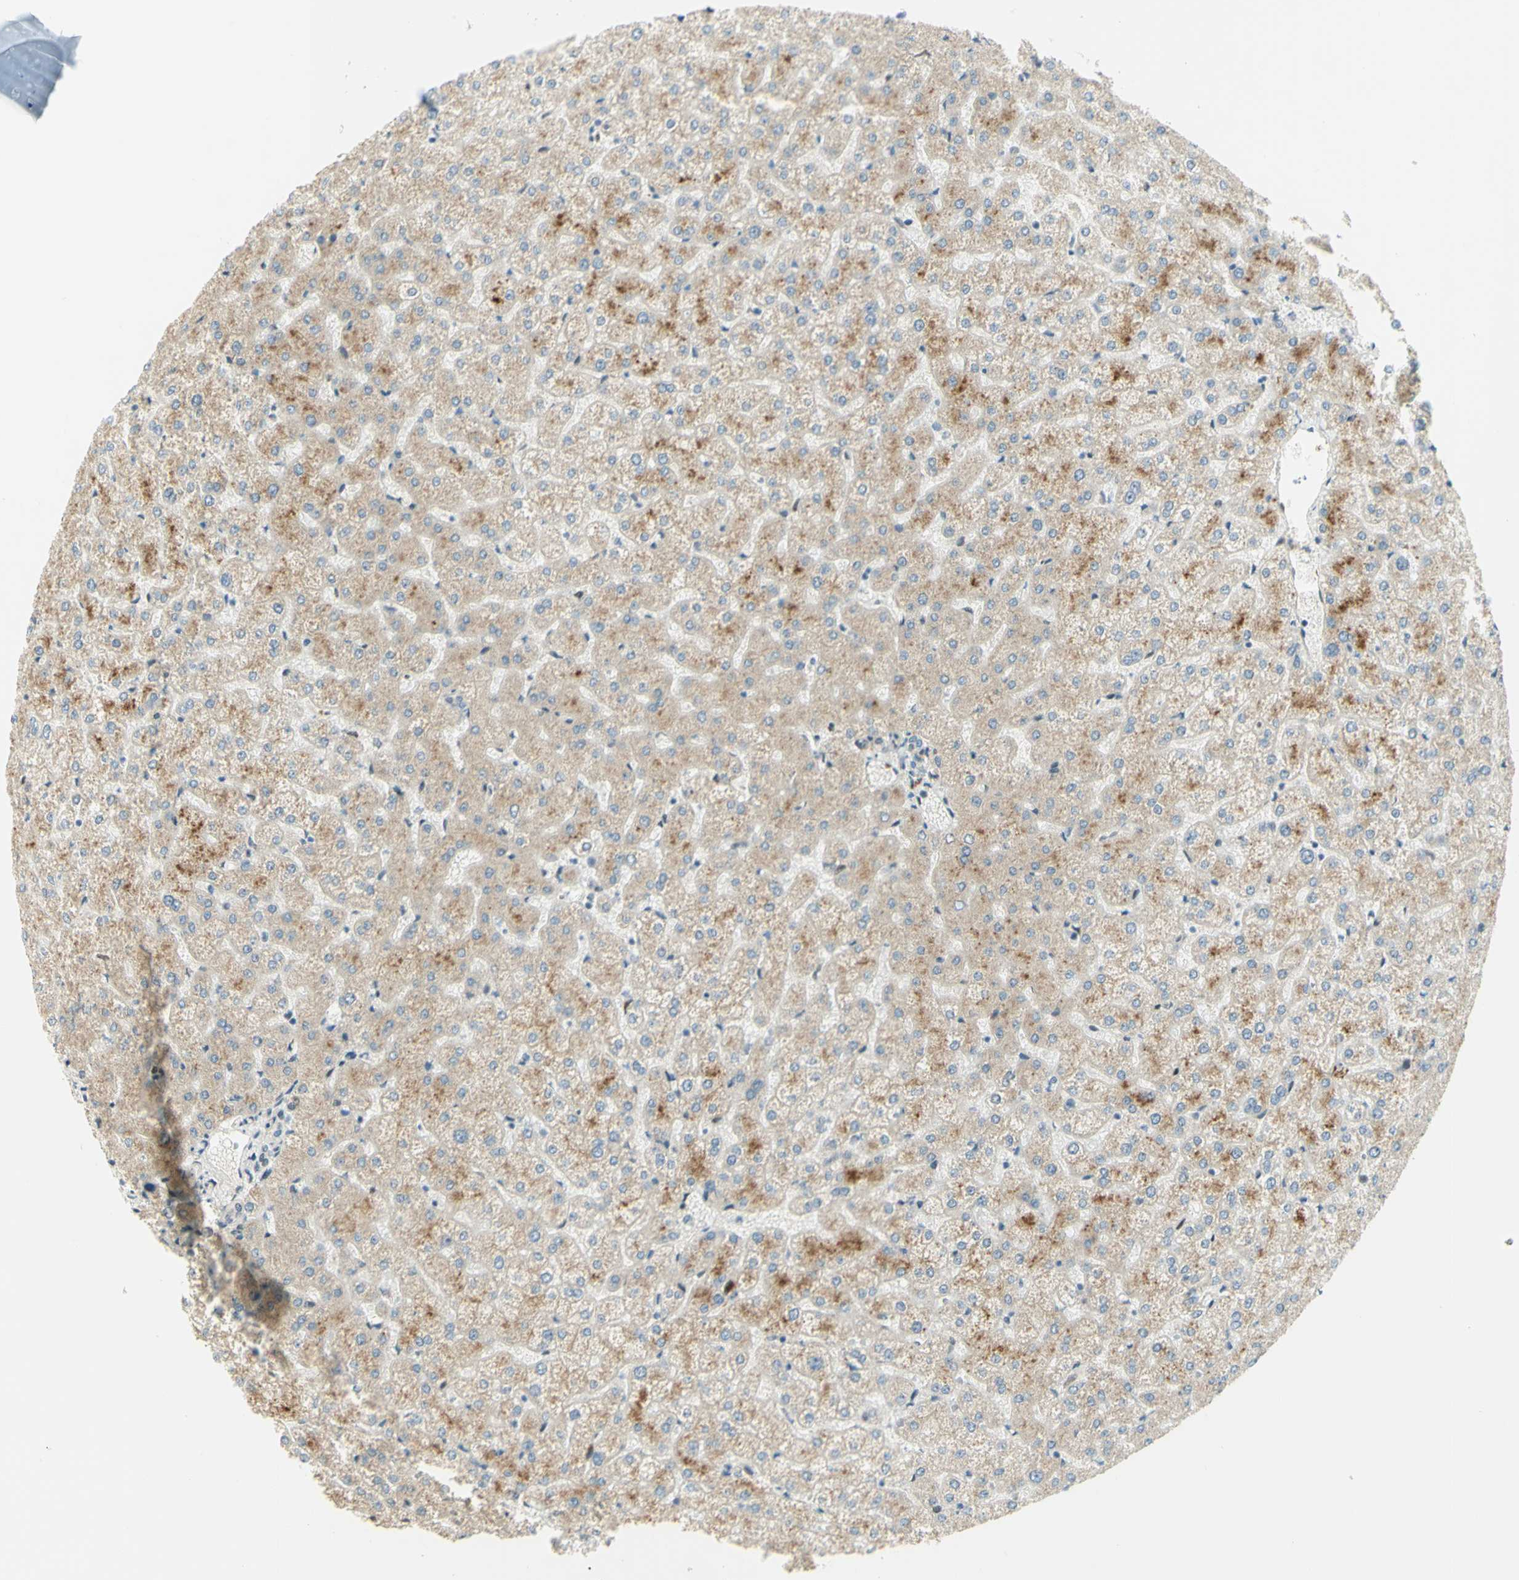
{"staining": {"intensity": "weak", "quantity": ">75%", "location": "cytoplasmic/membranous"}, "tissue": "liver", "cell_type": "Hepatocytes", "image_type": "normal", "snomed": [{"axis": "morphology", "description": "Normal tissue, NOS"}, {"axis": "topography", "description": "Liver"}], "caption": "A histopathology image of human liver stained for a protein shows weak cytoplasmic/membranous brown staining in hepatocytes.", "gene": "DDX1", "patient": {"sex": "female", "age": 32}}